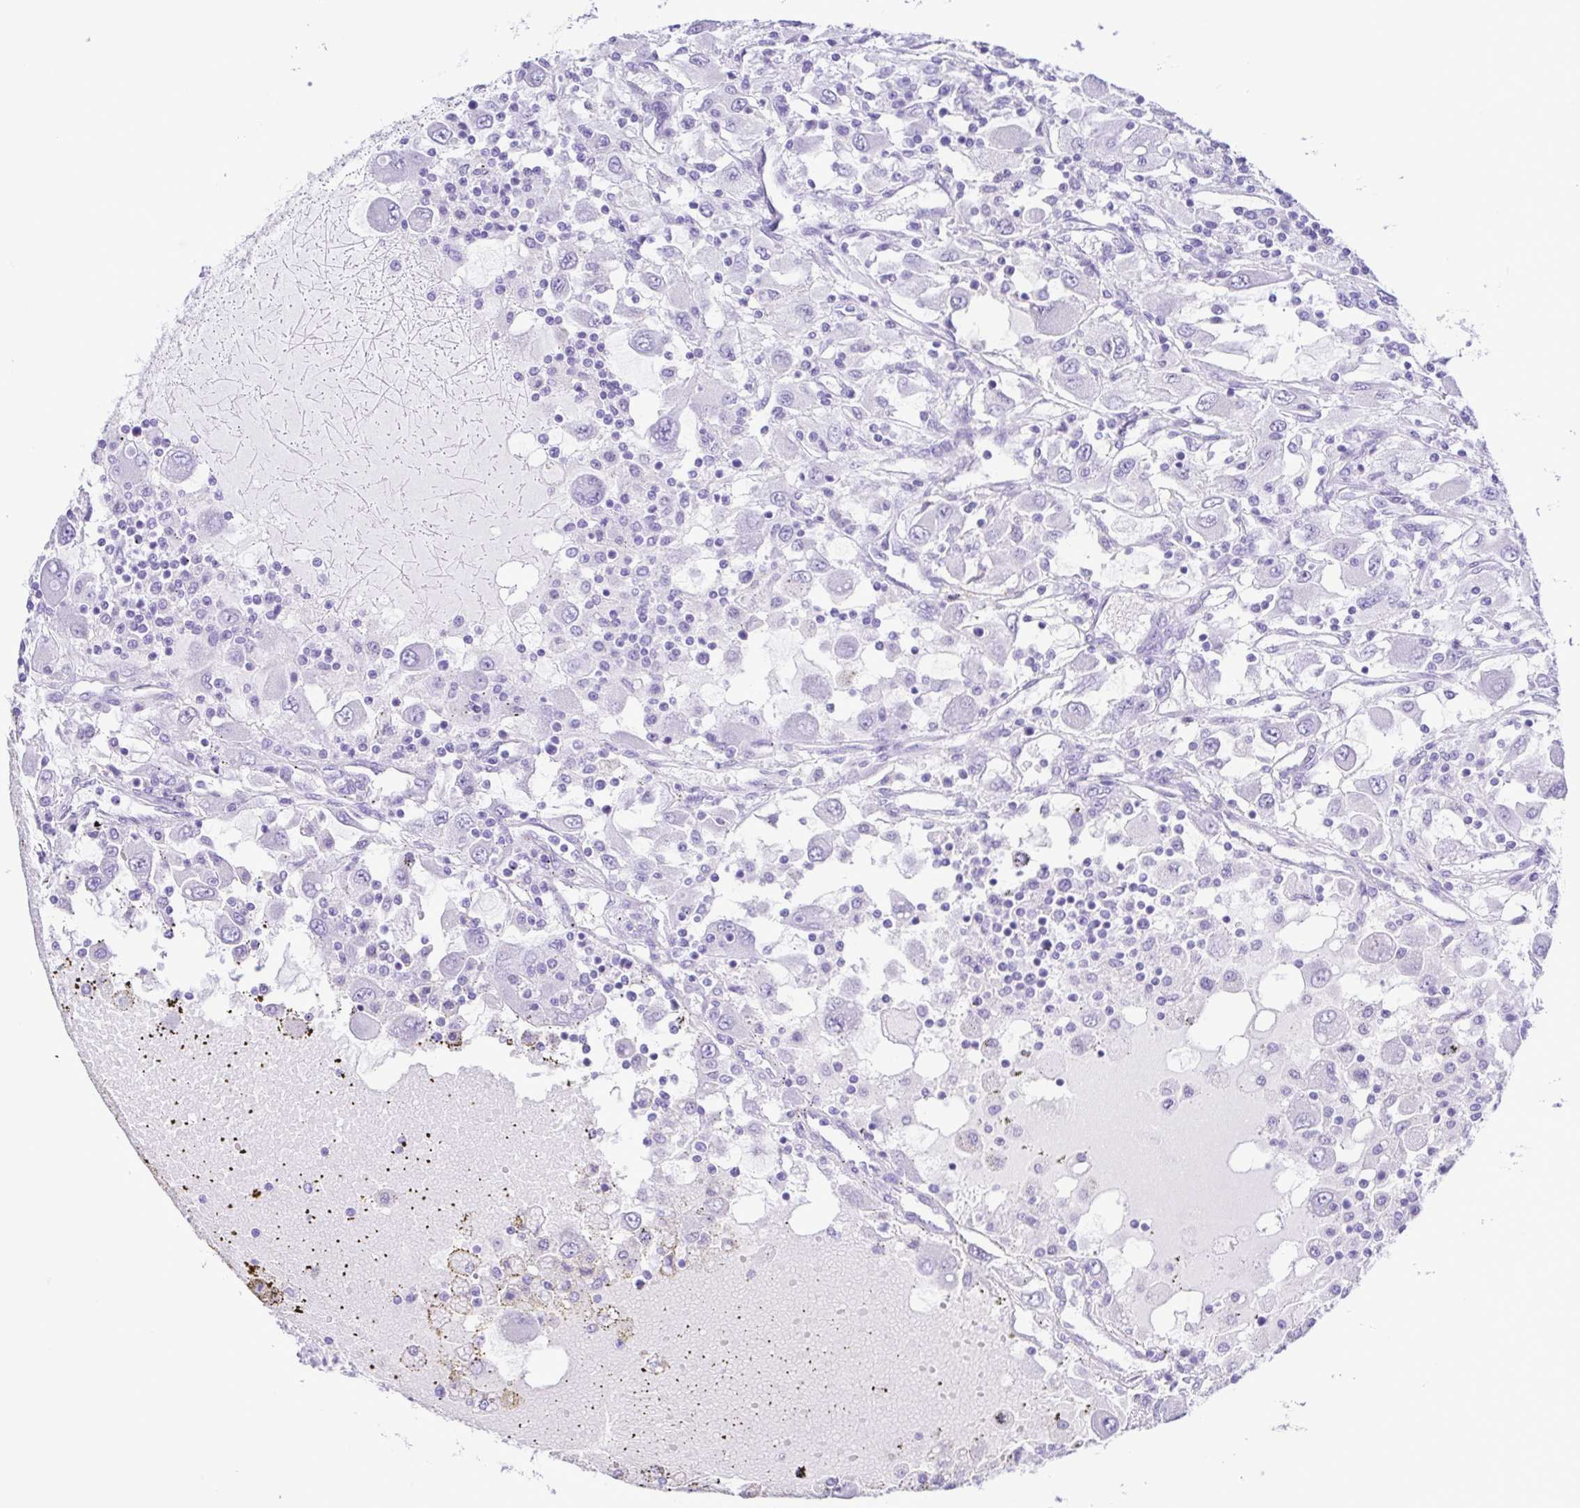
{"staining": {"intensity": "negative", "quantity": "none", "location": "none"}, "tissue": "renal cancer", "cell_type": "Tumor cells", "image_type": "cancer", "snomed": [{"axis": "morphology", "description": "Adenocarcinoma, NOS"}, {"axis": "topography", "description": "Kidney"}], "caption": "The photomicrograph reveals no staining of tumor cells in adenocarcinoma (renal). (DAB IHC visualized using brightfield microscopy, high magnification).", "gene": "CASP14", "patient": {"sex": "female", "age": 67}}